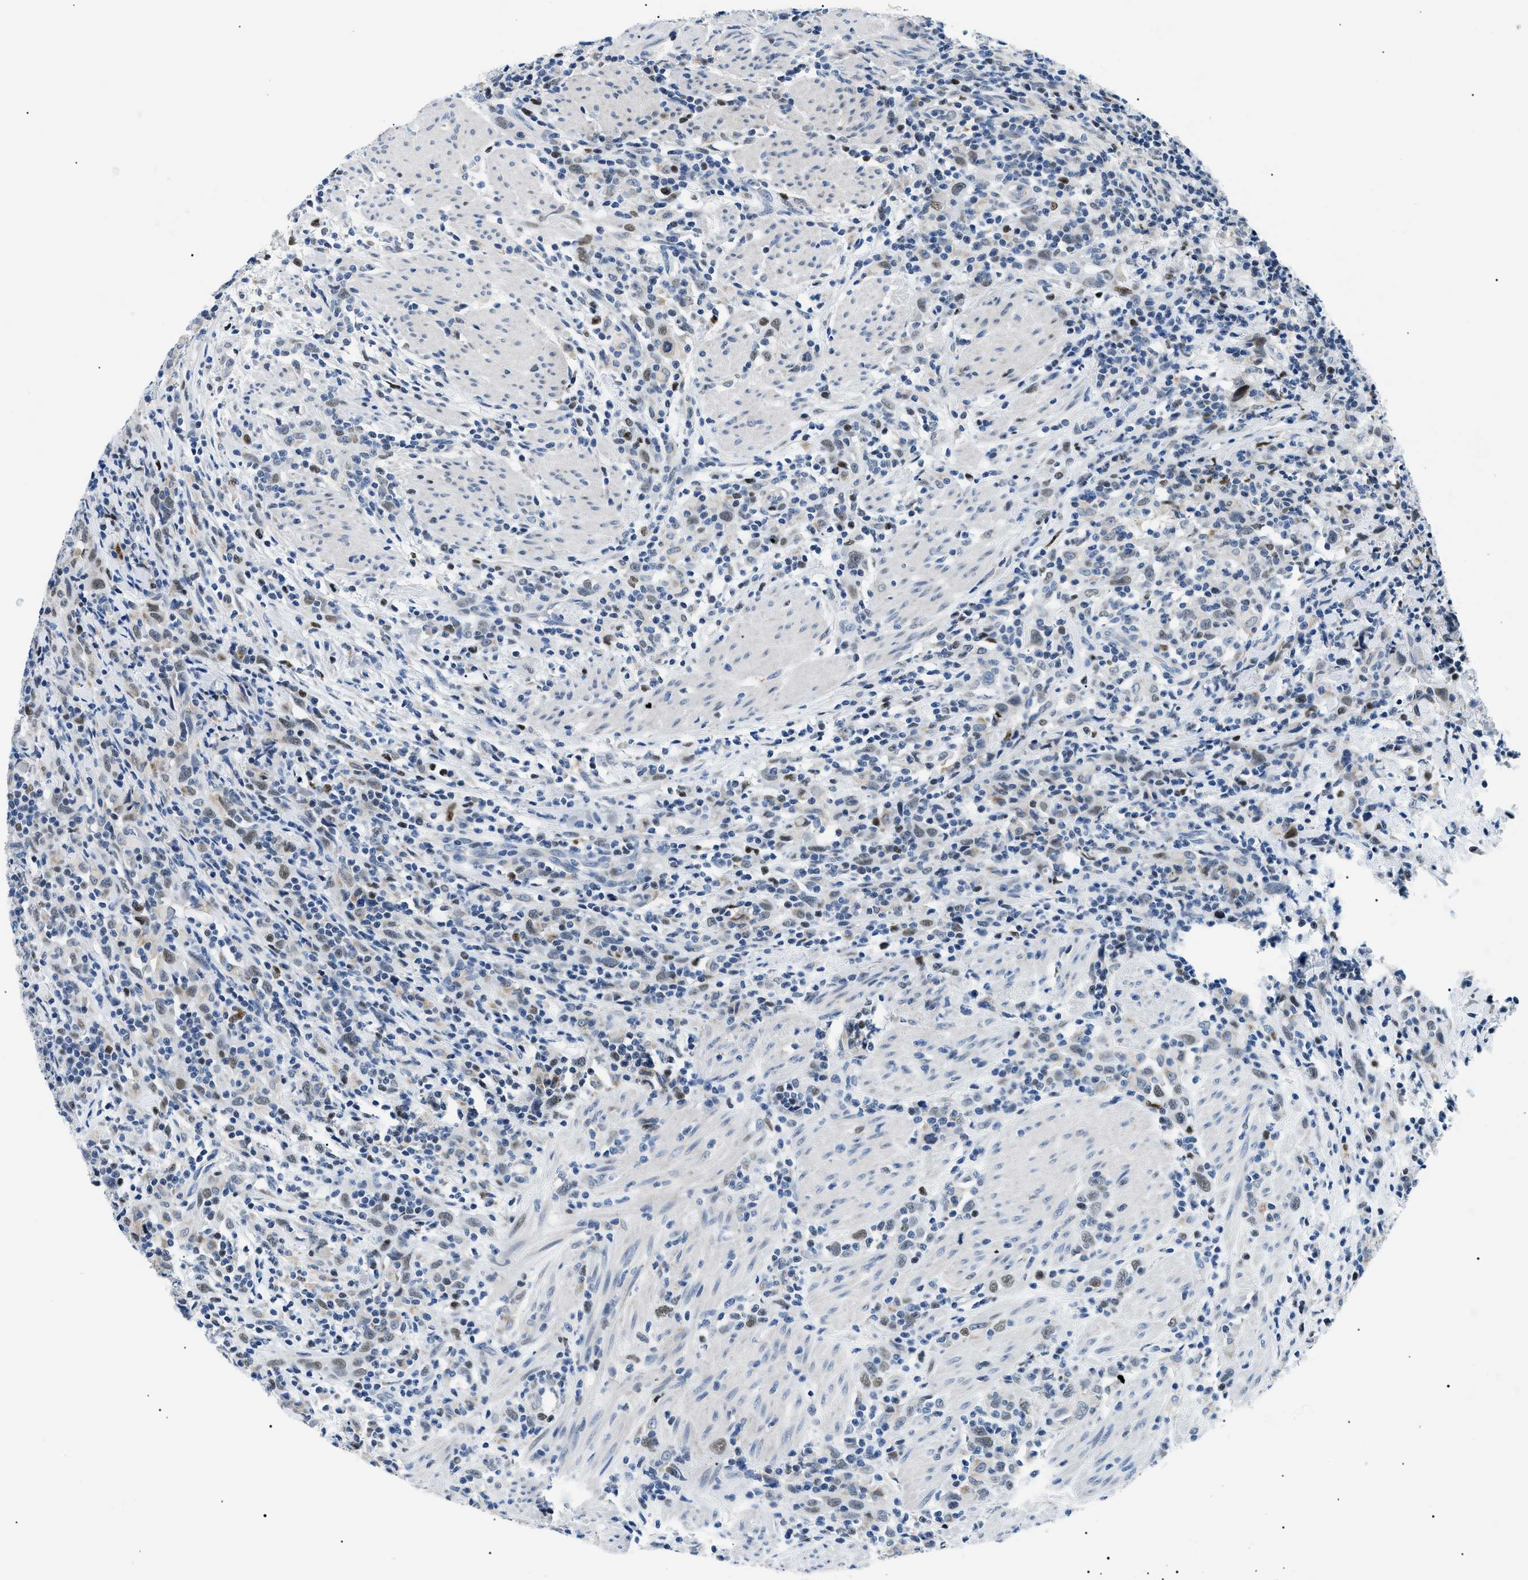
{"staining": {"intensity": "weak", "quantity": ">75%", "location": "nuclear"}, "tissue": "urothelial cancer", "cell_type": "Tumor cells", "image_type": "cancer", "snomed": [{"axis": "morphology", "description": "Urothelial carcinoma, High grade"}, {"axis": "topography", "description": "Urinary bladder"}], "caption": "Immunohistochemistry of human urothelial cancer reveals low levels of weak nuclear staining in about >75% of tumor cells.", "gene": "SMARCC1", "patient": {"sex": "male", "age": 61}}